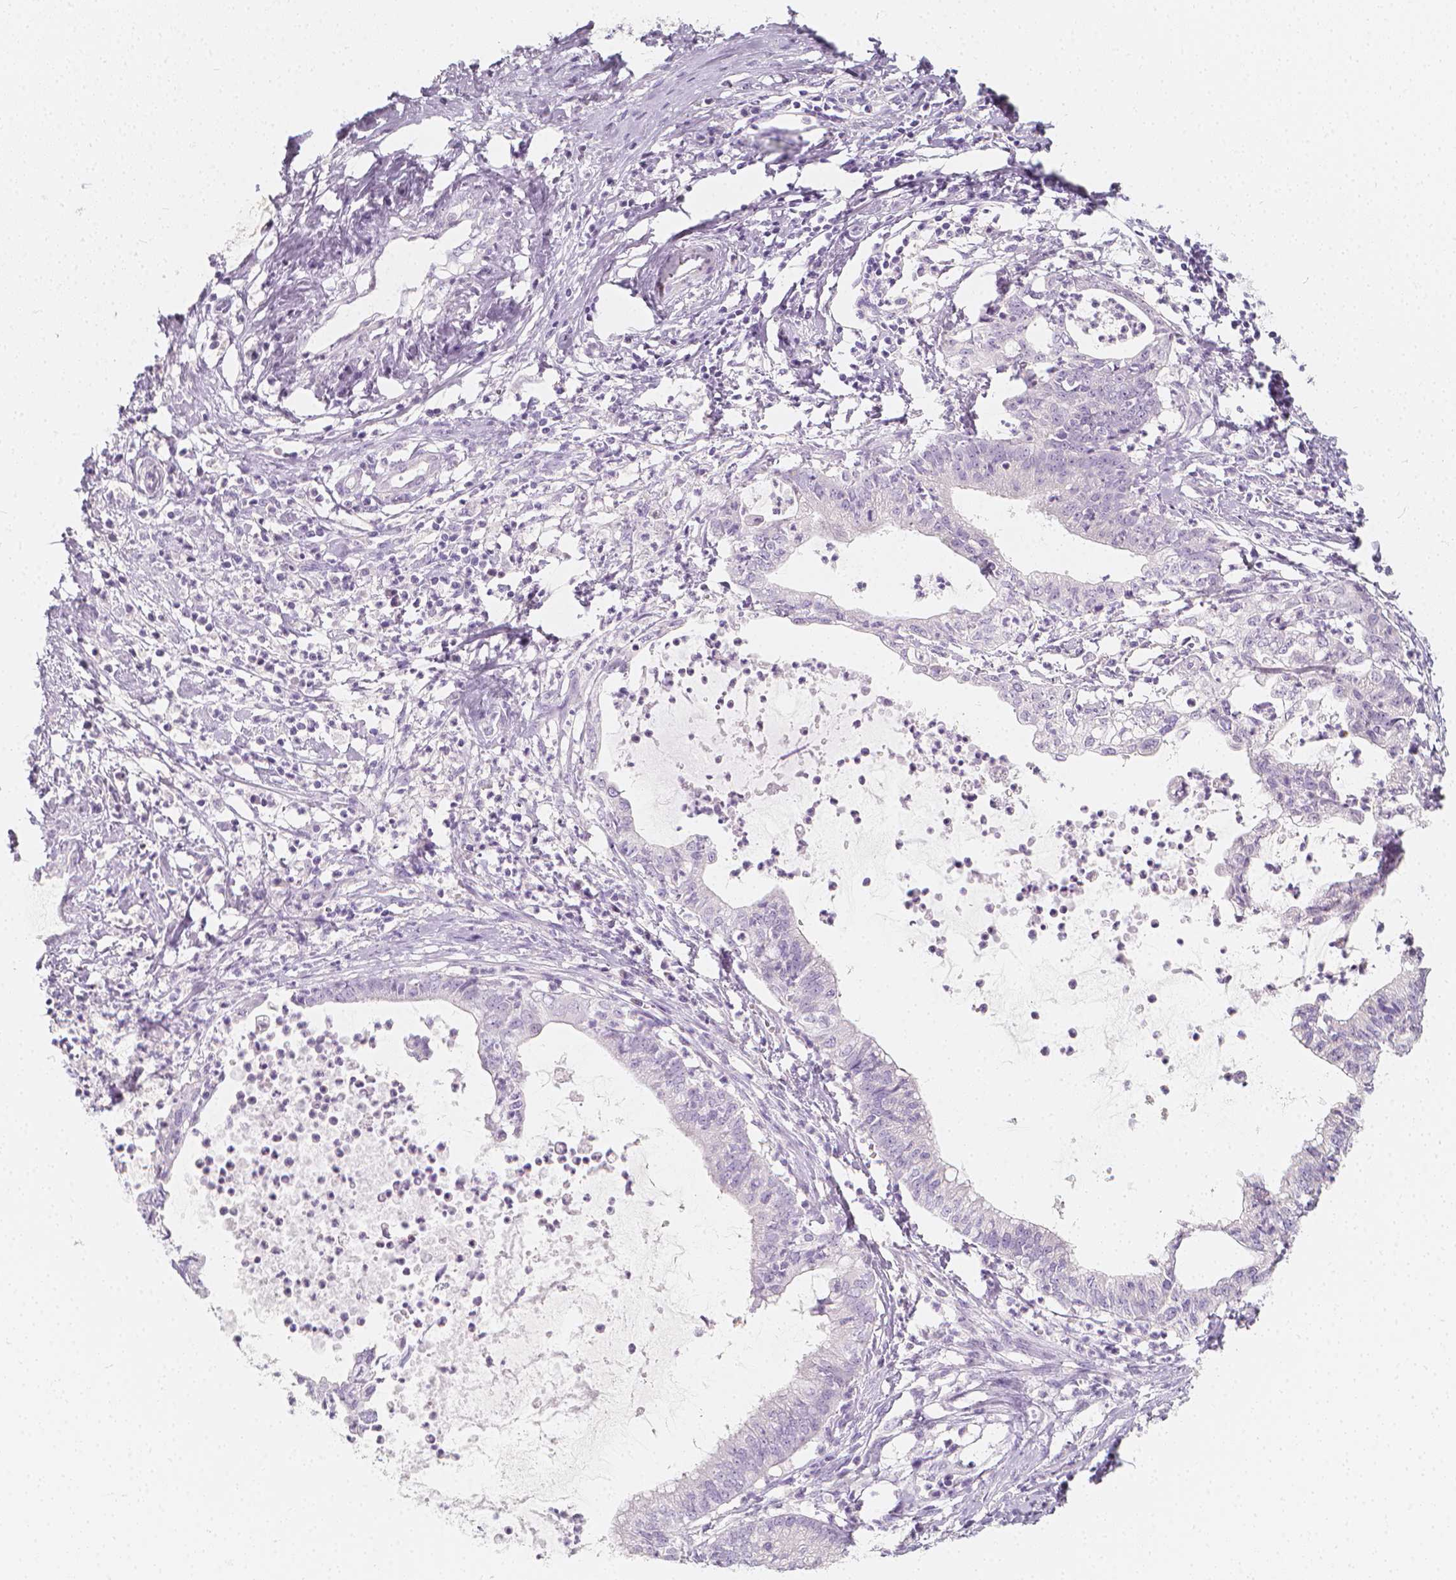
{"staining": {"intensity": "negative", "quantity": "none", "location": "none"}, "tissue": "cervical cancer", "cell_type": "Tumor cells", "image_type": "cancer", "snomed": [{"axis": "morphology", "description": "Normal tissue, NOS"}, {"axis": "morphology", "description": "Adenocarcinoma, NOS"}, {"axis": "topography", "description": "Cervix"}], "caption": "A photomicrograph of adenocarcinoma (cervical) stained for a protein shows no brown staining in tumor cells.", "gene": "RBFOX1", "patient": {"sex": "female", "age": 38}}